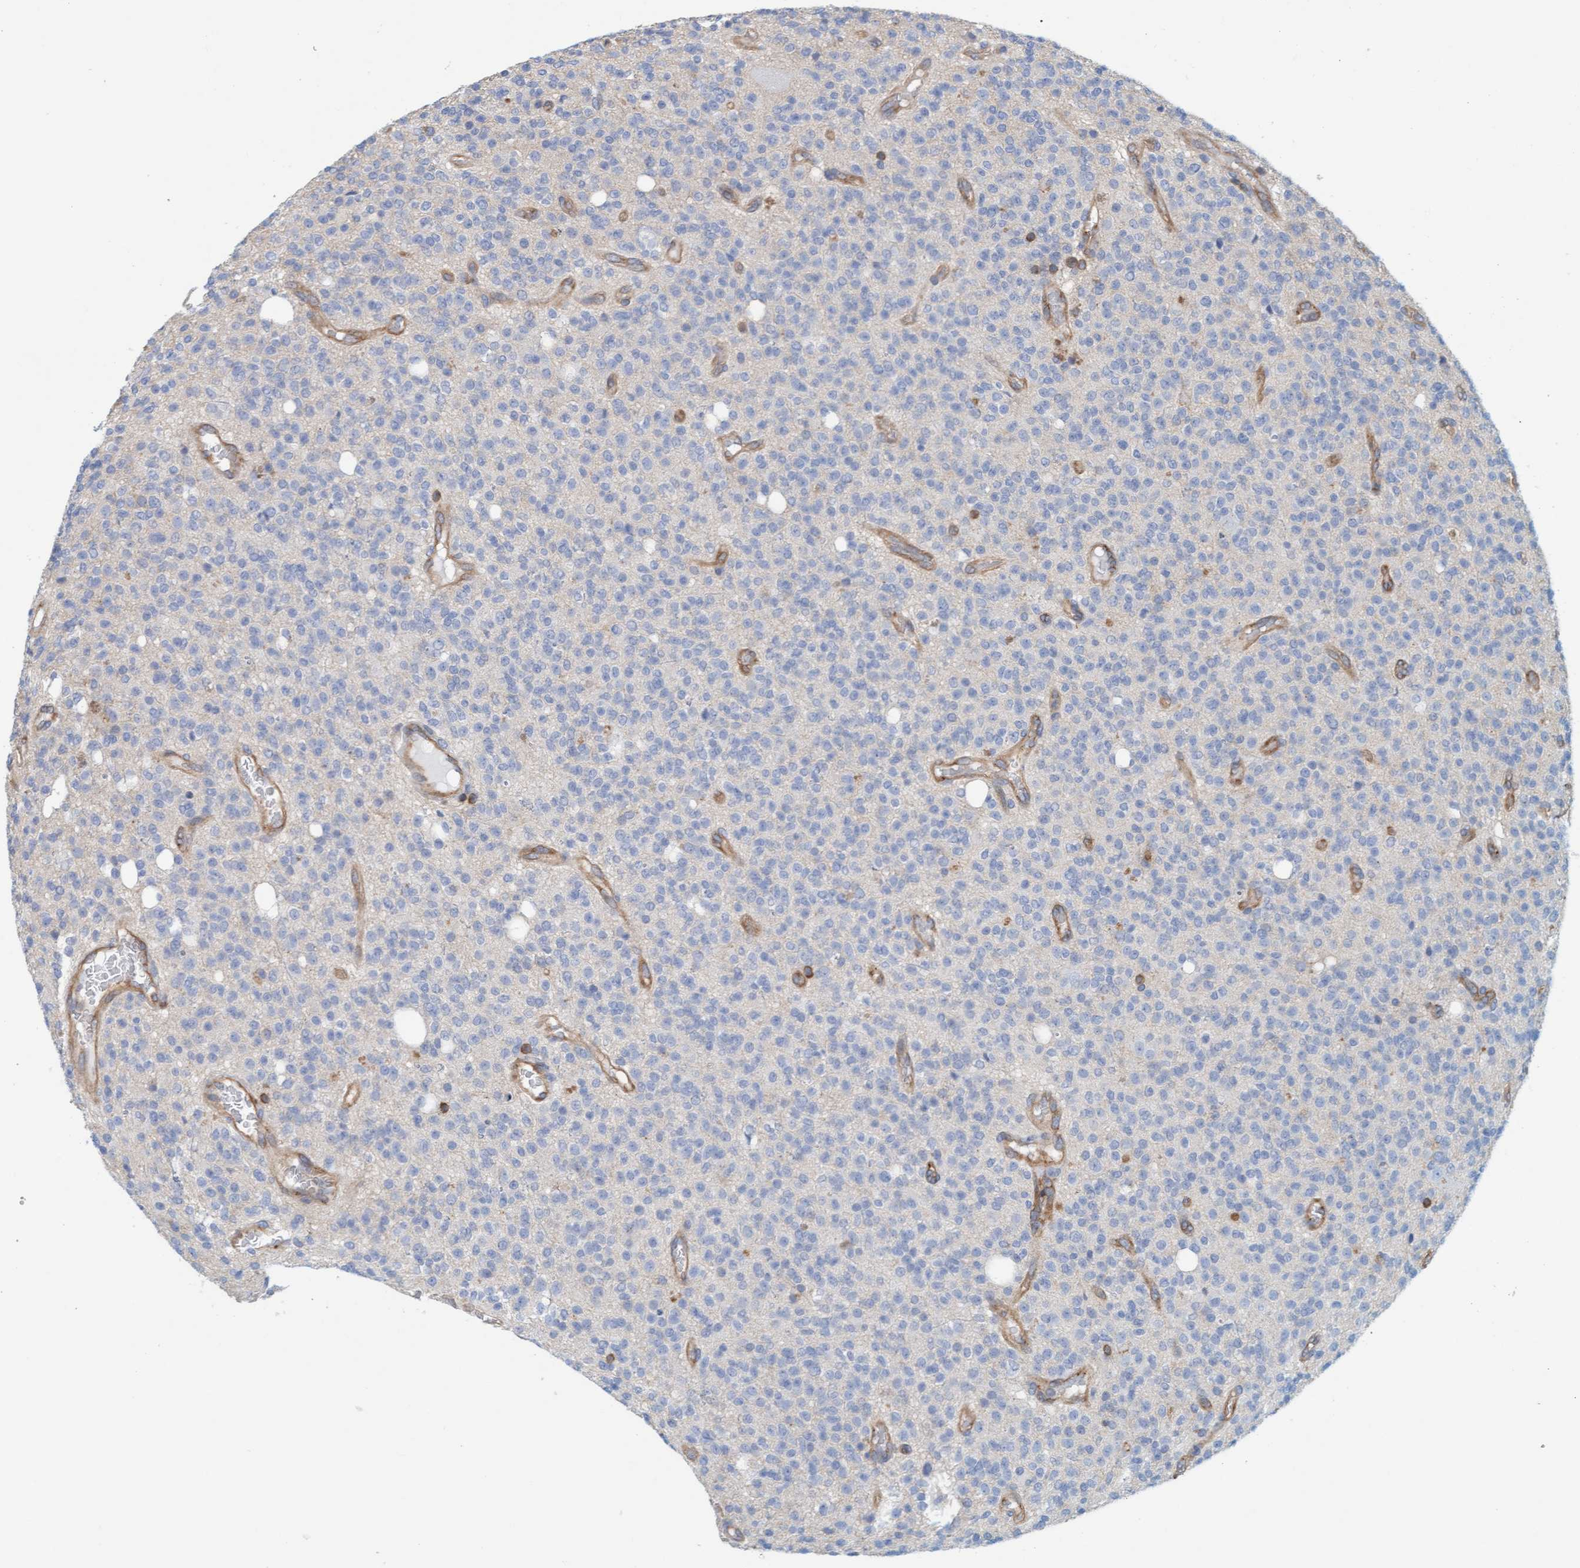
{"staining": {"intensity": "negative", "quantity": "none", "location": "none"}, "tissue": "glioma", "cell_type": "Tumor cells", "image_type": "cancer", "snomed": [{"axis": "morphology", "description": "Glioma, malignant, High grade"}, {"axis": "topography", "description": "Brain"}], "caption": "There is no significant staining in tumor cells of glioma.", "gene": "PRKD2", "patient": {"sex": "male", "age": 34}}